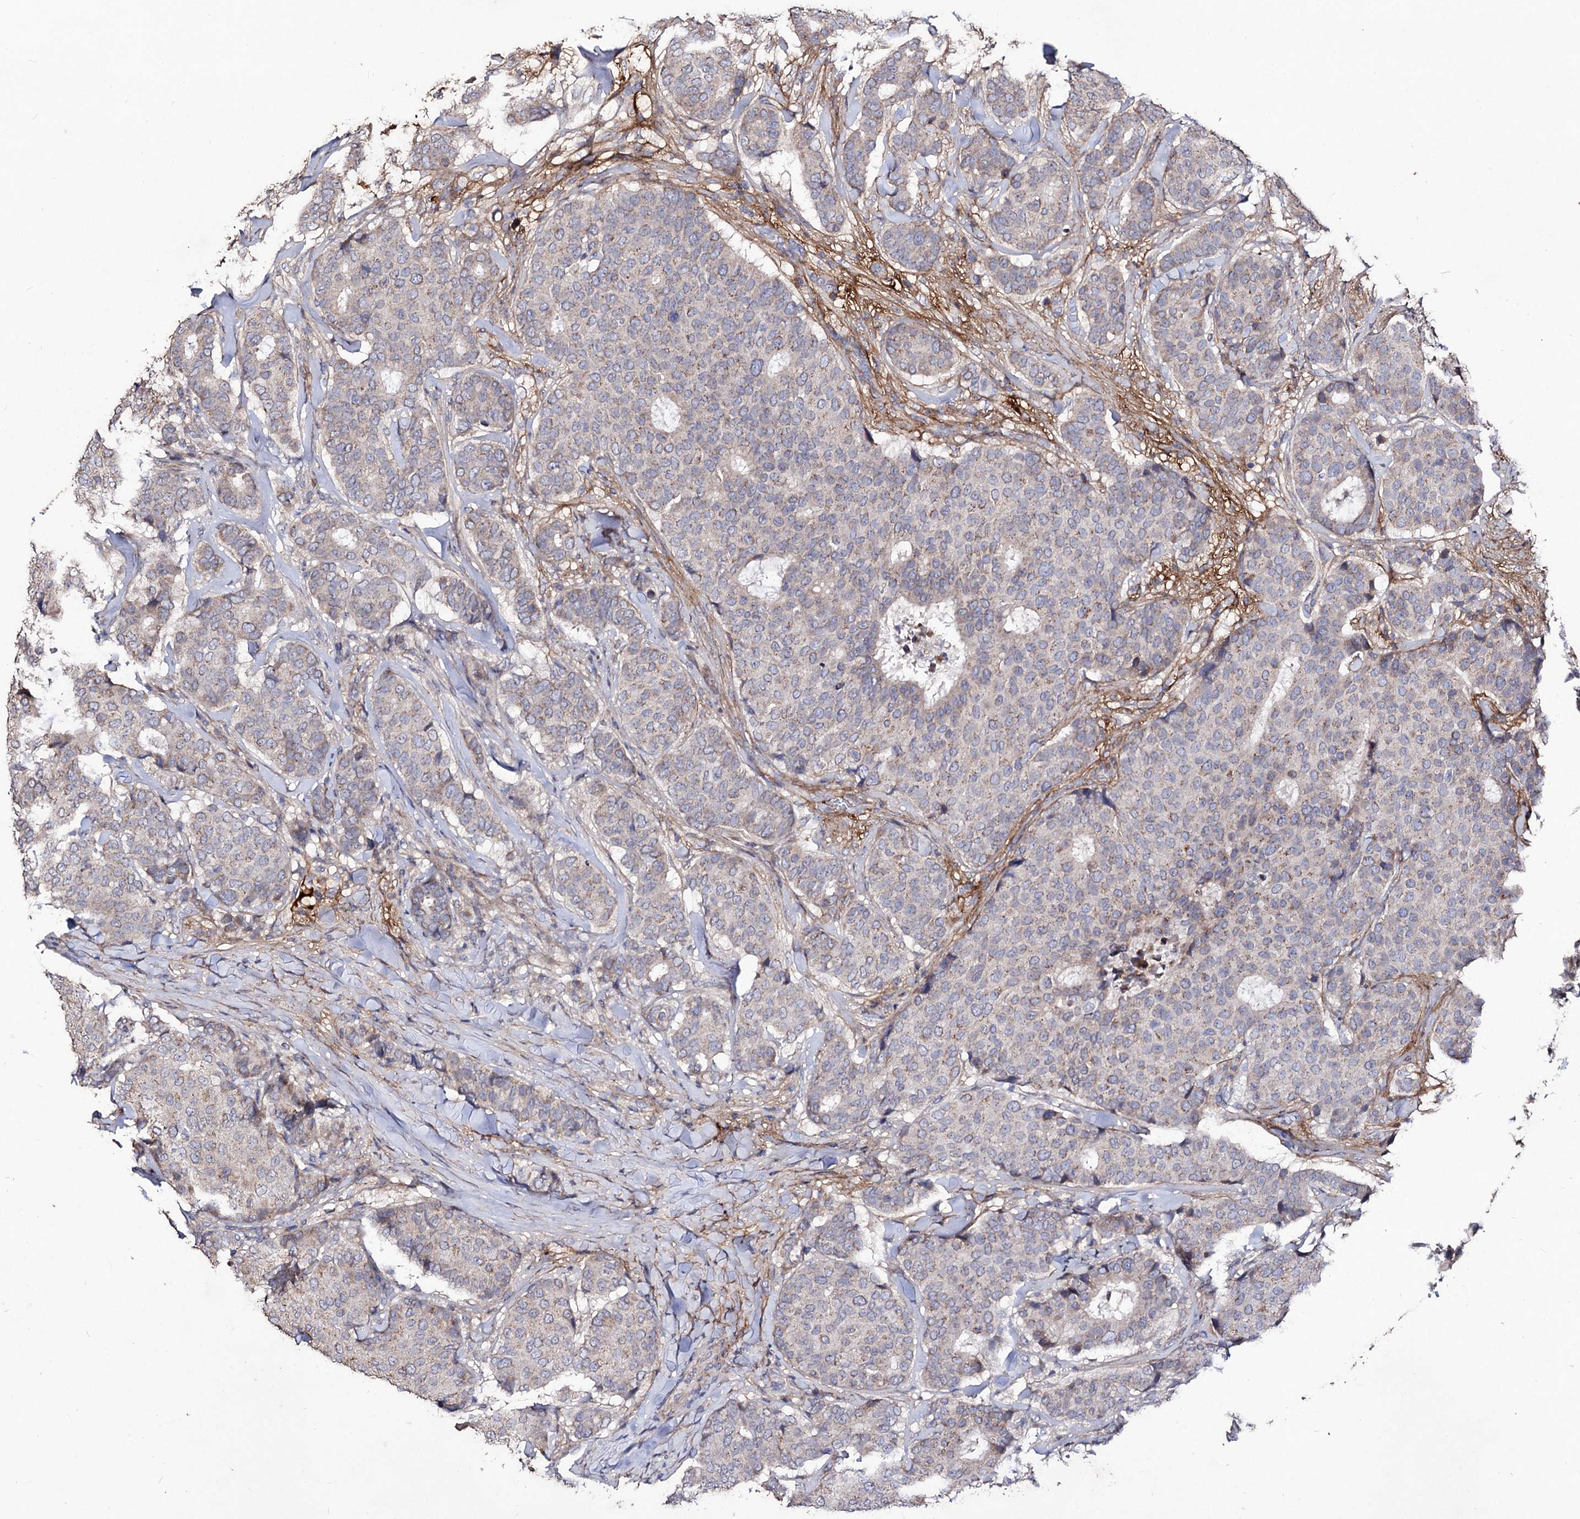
{"staining": {"intensity": "weak", "quantity": "25%-75%", "location": "cytoplasmic/membranous"}, "tissue": "breast cancer", "cell_type": "Tumor cells", "image_type": "cancer", "snomed": [{"axis": "morphology", "description": "Duct carcinoma"}, {"axis": "topography", "description": "Breast"}], "caption": "Immunohistochemical staining of breast cancer exhibits low levels of weak cytoplasmic/membranous protein staining in about 25%-75% of tumor cells.", "gene": "MYO1H", "patient": {"sex": "female", "age": 75}}